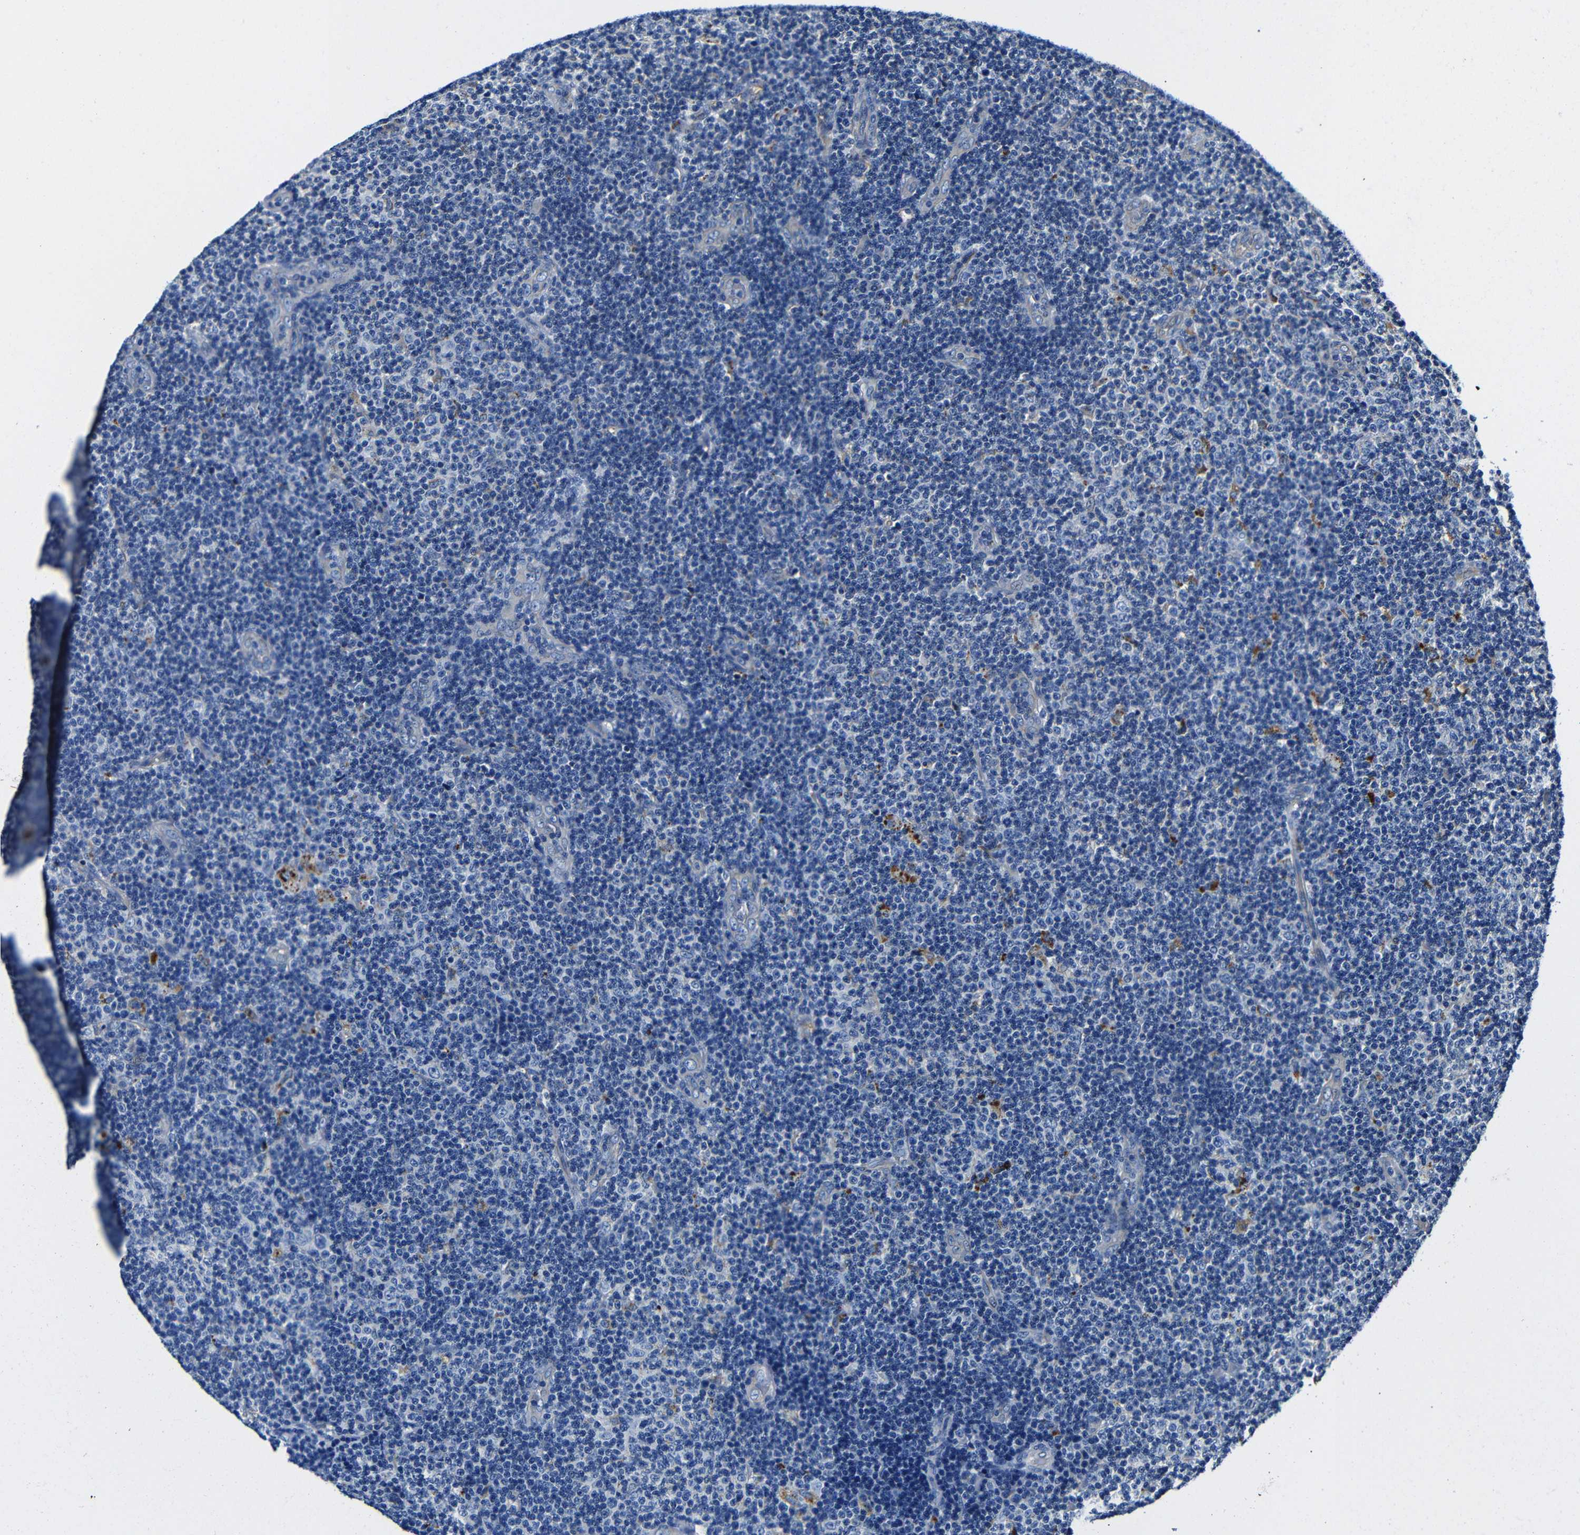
{"staining": {"intensity": "negative", "quantity": "none", "location": "none"}, "tissue": "lymphoma", "cell_type": "Tumor cells", "image_type": "cancer", "snomed": [{"axis": "morphology", "description": "Malignant lymphoma, non-Hodgkin's type, Low grade"}, {"axis": "topography", "description": "Lymph node"}], "caption": "High power microscopy histopathology image of an immunohistochemistry (IHC) image of lymphoma, revealing no significant staining in tumor cells. (DAB (3,3'-diaminobenzidine) IHC with hematoxylin counter stain).", "gene": "GIMAP2", "patient": {"sex": "male", "age": 83}}